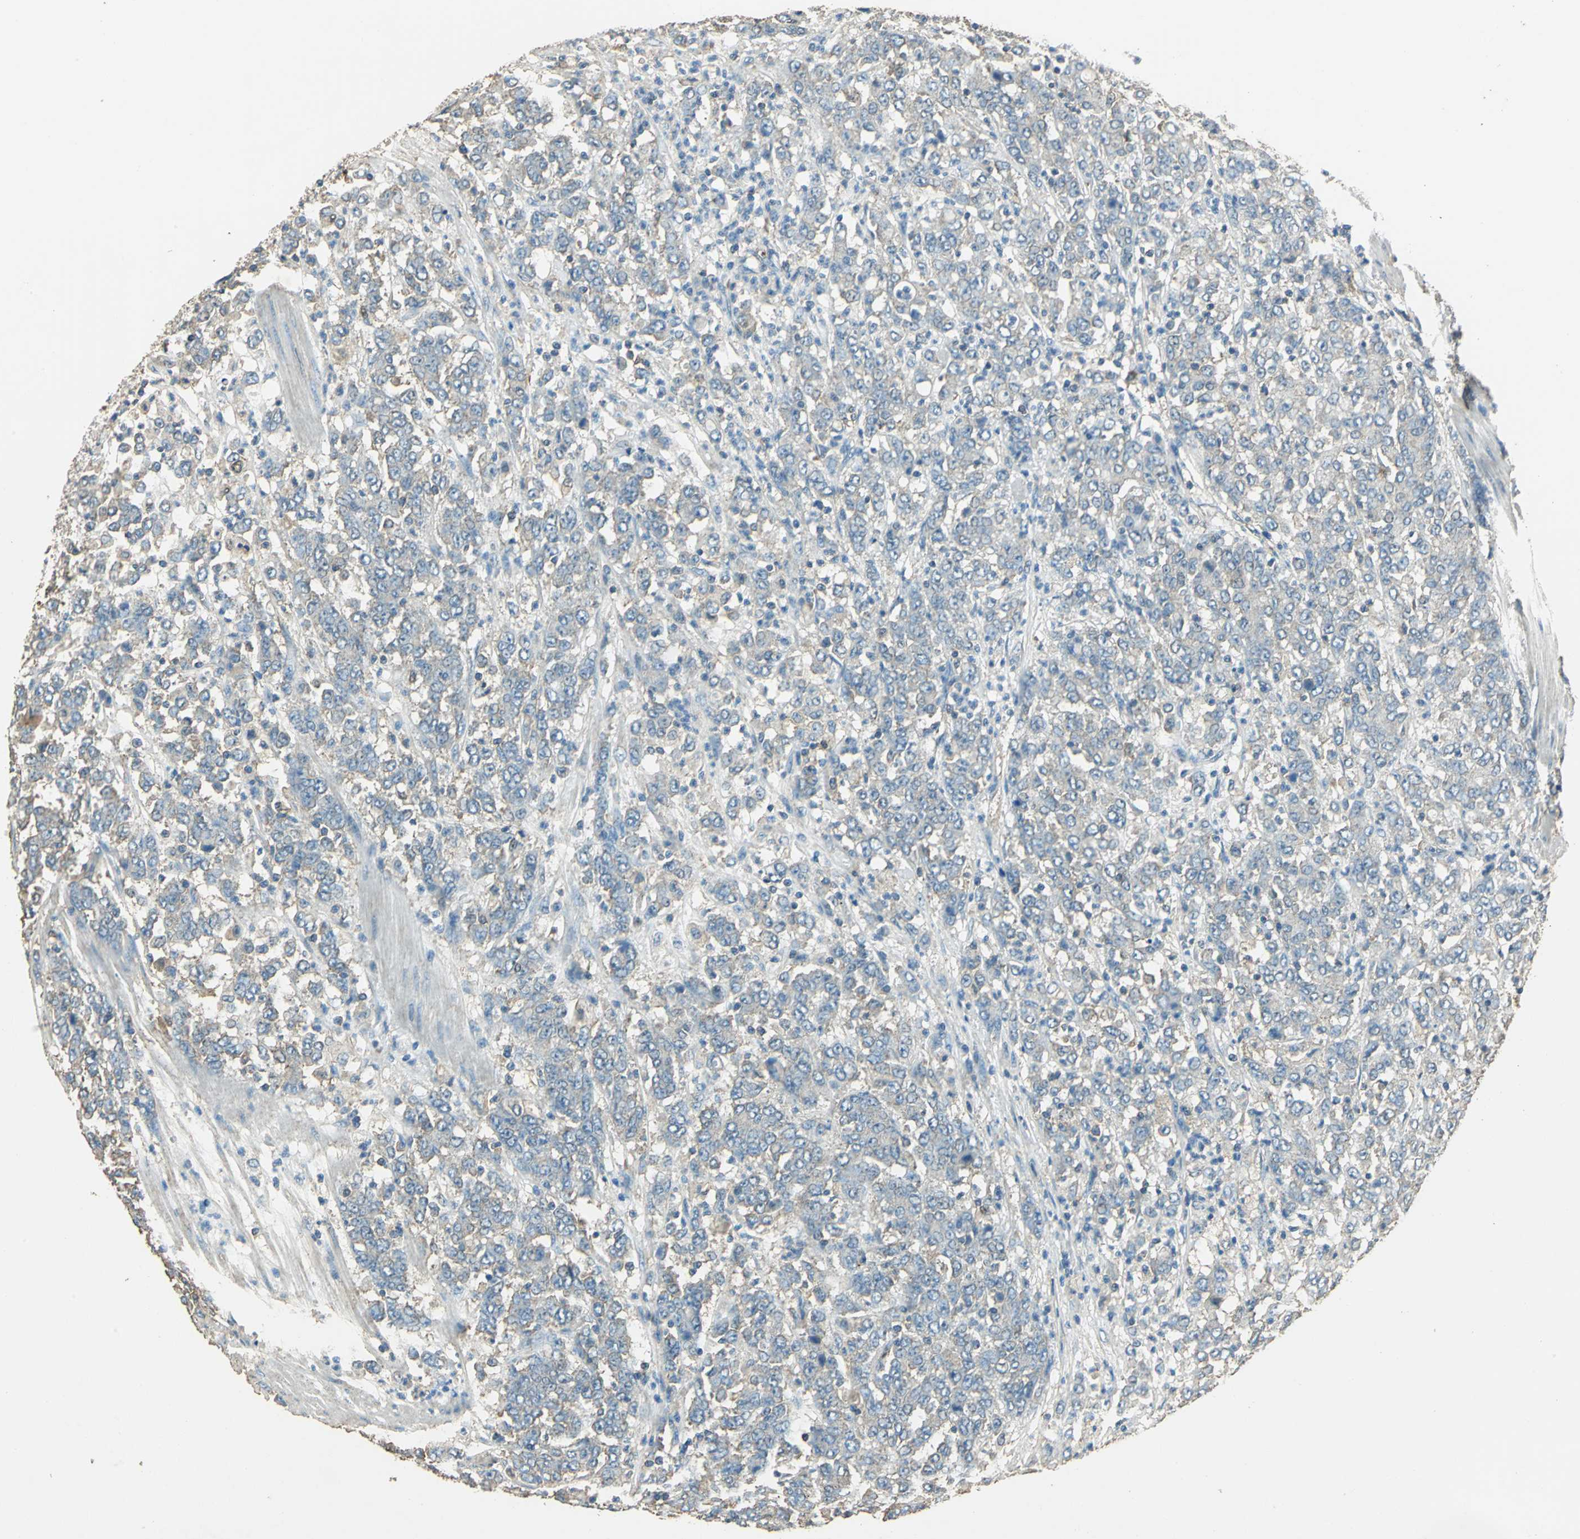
{"staining": {"intensity": "weak", "quantity": "<25%", "location": "cytoplasmic/membranous"}, "tissue": "stomach cancer", "cell_type": "Tumor cells", "image_type": "cancer", "snomed": [{"axis": "morphology", "description": "Adenocarcinoma, NOS"}, {"axis": "topography", "description": "Stomach, lower"}], "caption": "There is no significant positivity in tumor cells of stomach adenocarcinoma.", "gene": "TRAPPC2", "patient": {"sex": "female", "age": 71}}